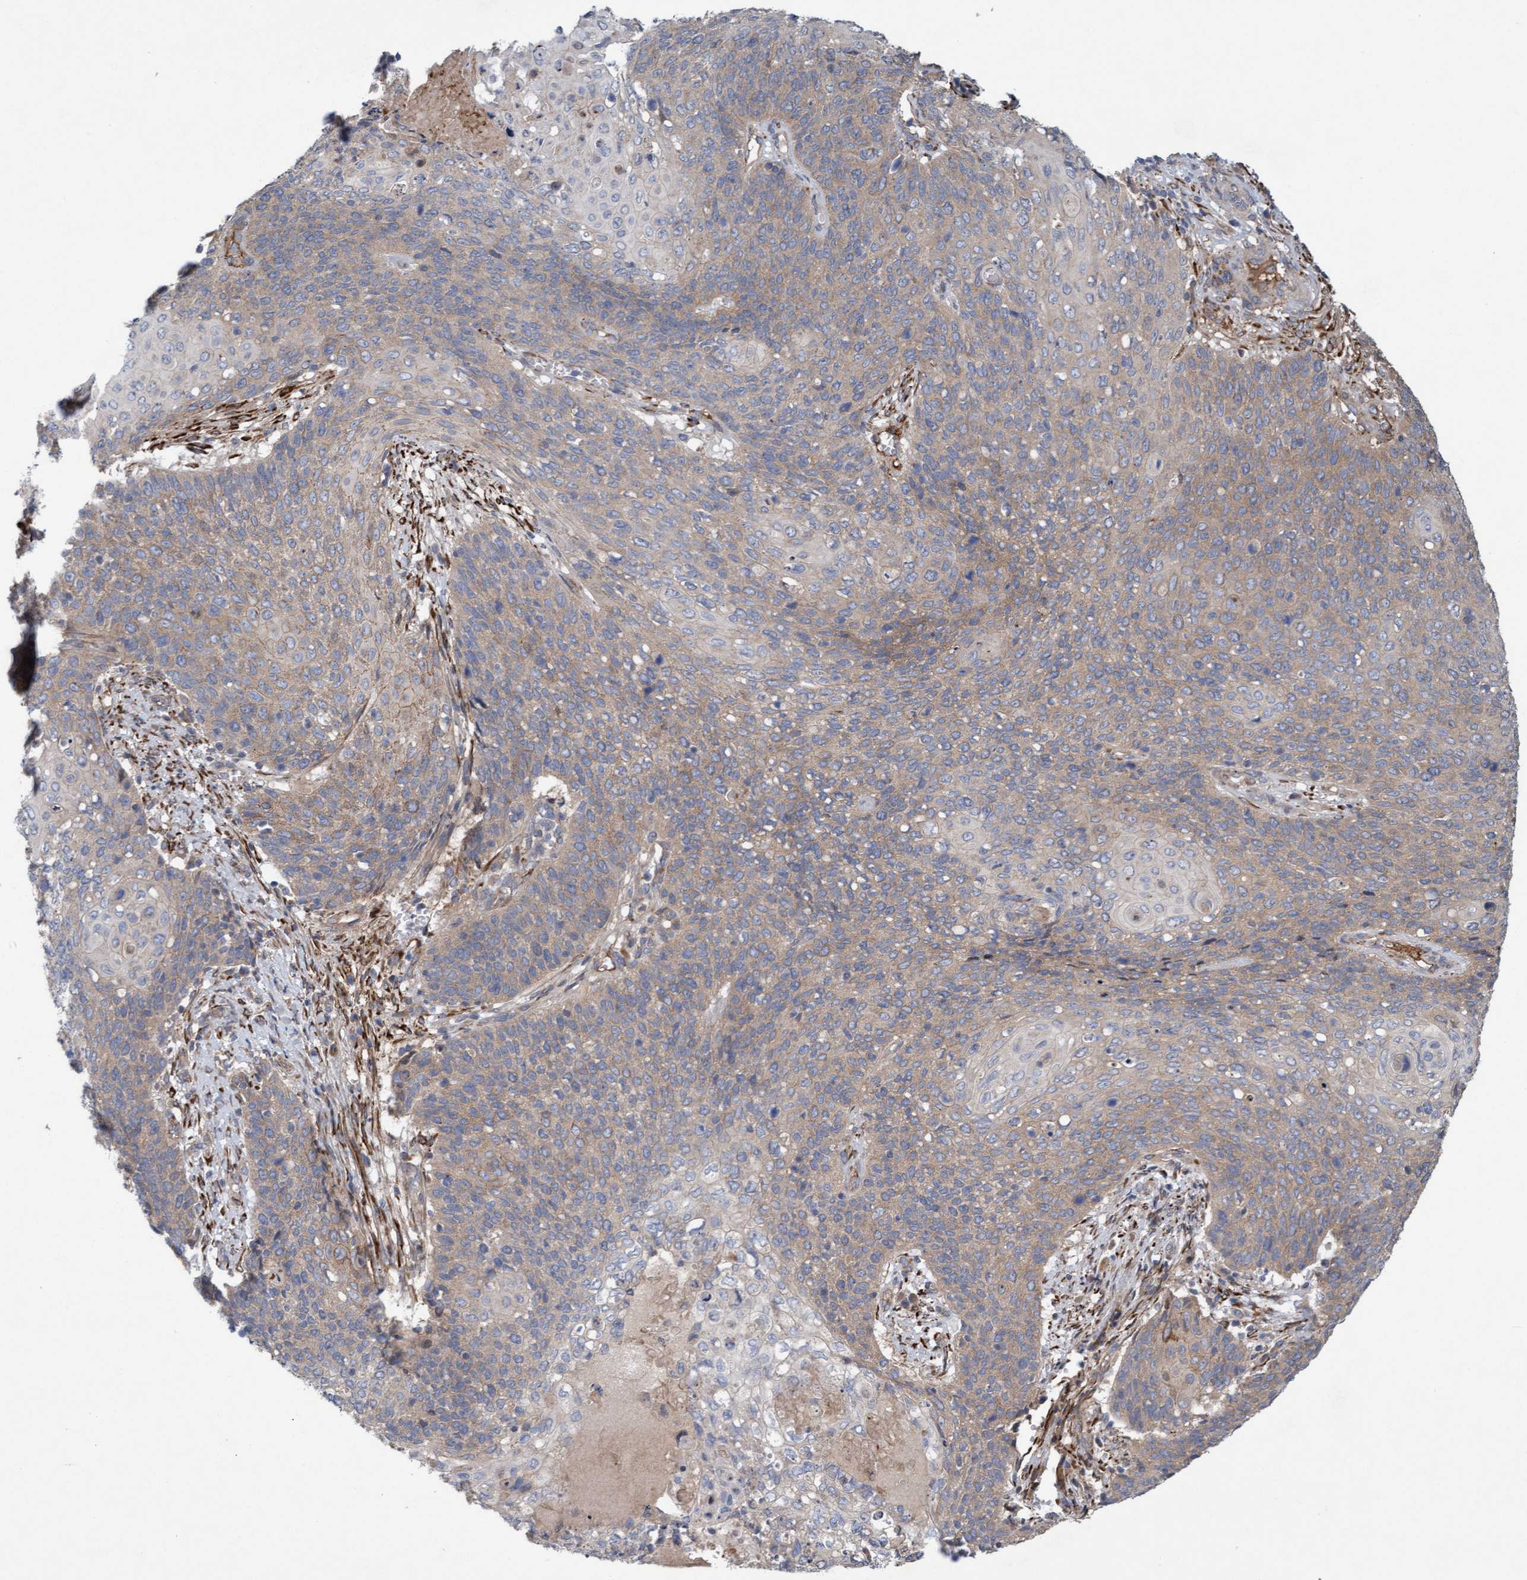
{"staining": {"intensity": "weak", "quantity": "25%-75%", "location": "cytoplasmic/membranous"}, "tissue": "cervical cancer", "cell_type": "Tumor cells", "image_type": "cancer", "snomed": [{"axis": "morphology", "description": "Squamous cell carcinoma, NOS"}, {"axis": "topography", "description": "Cervix"}], "caption": "This micrograph demonstrates cervical cancer (squamous cell carcinoma) stained with immunohistochemistry to label a protein in brown. The cytoplasmic/membranous of tumor cells show weak positivity for the protein. Nuclei are counter-stained blue.", "gene": "DDHD2", "patient": {"sex": "female", "age": 39}}